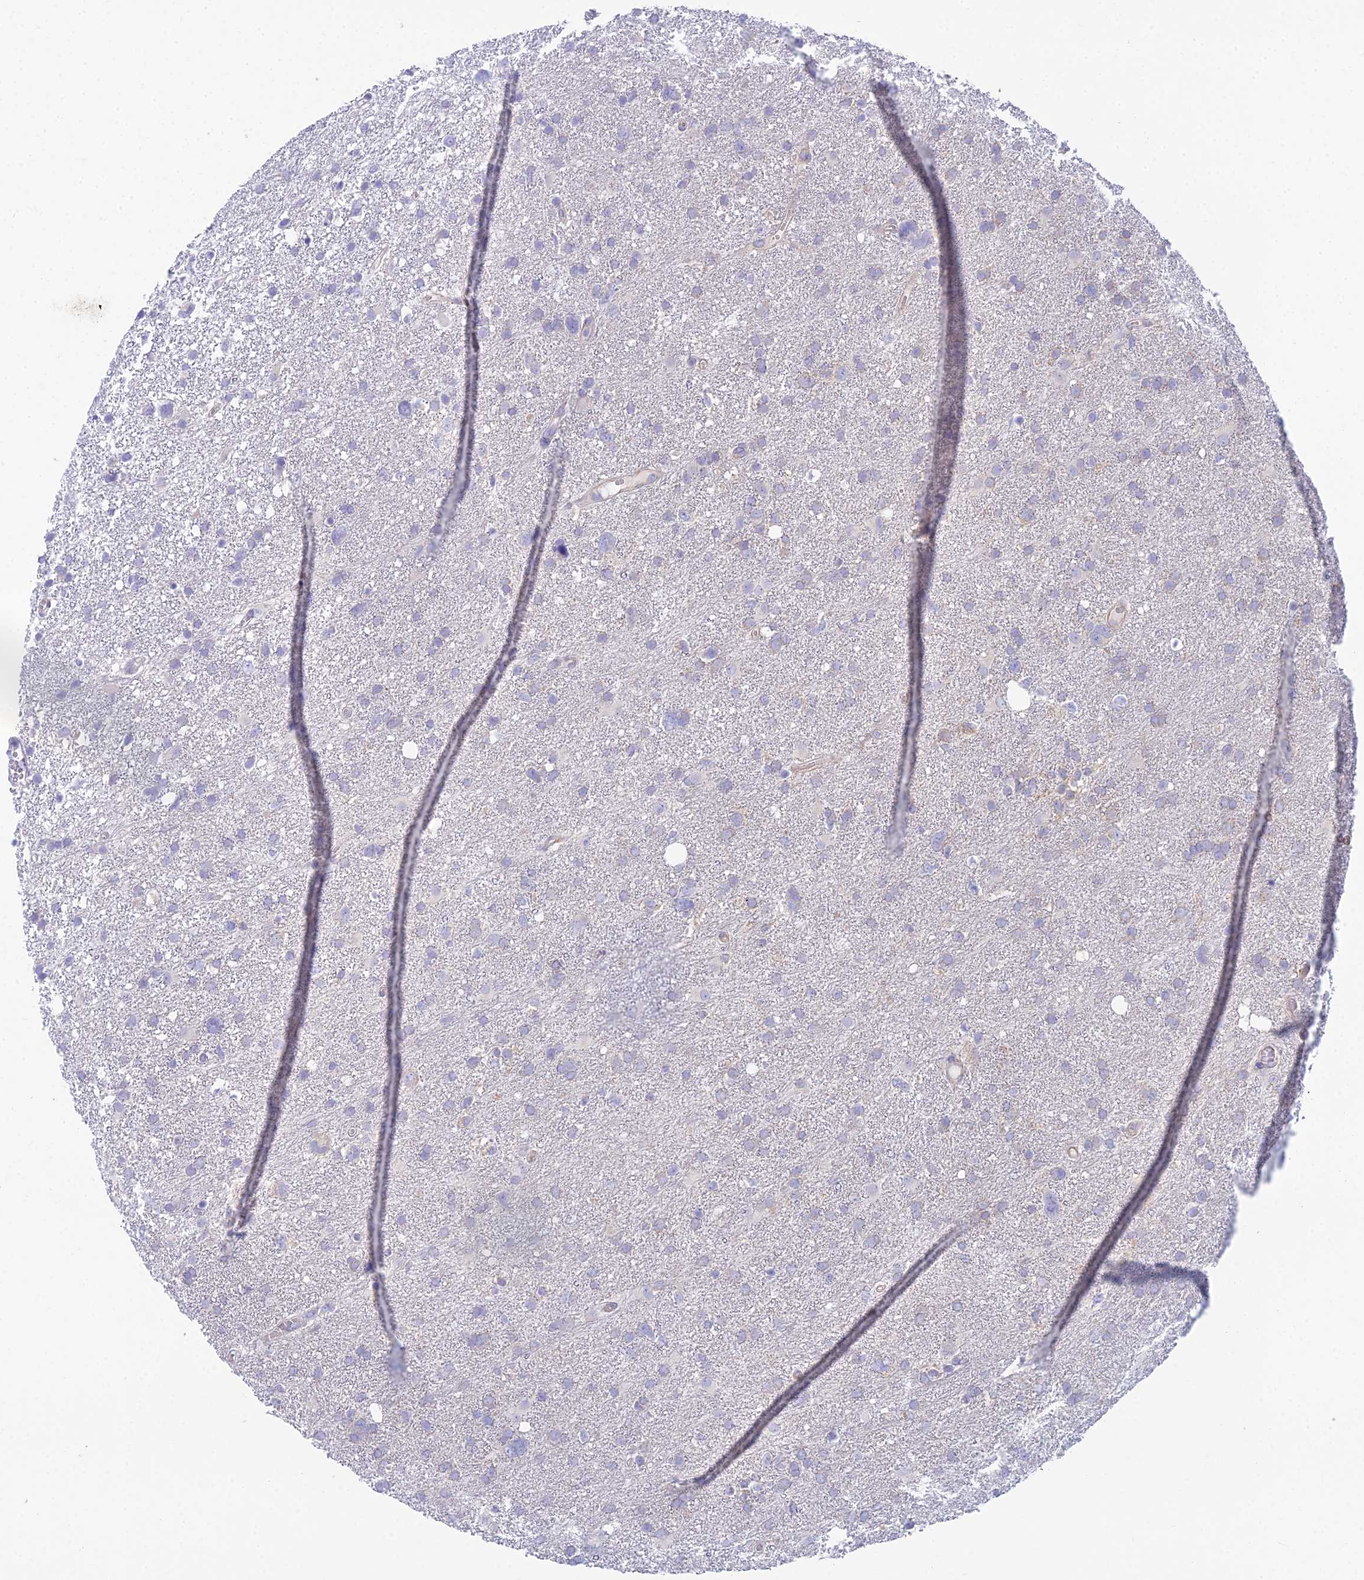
{"staining": {"intensity": "negative", "quantity": "none", "location": "none"}, "tissue": "glioma", "cell_type": "Tumor cells", "image_type": "cancer", "snomed": [{"axis": "morphology", "description": "Glioma, malignant, High grade"}, {"axis": "topography", "description": "Brain"}], "caption": "Tumor cells are negative for protein expression in human high-grade glioma (malignant).", "gene": "ZNF564", "patient": {"sex": "male", "age": 61}}